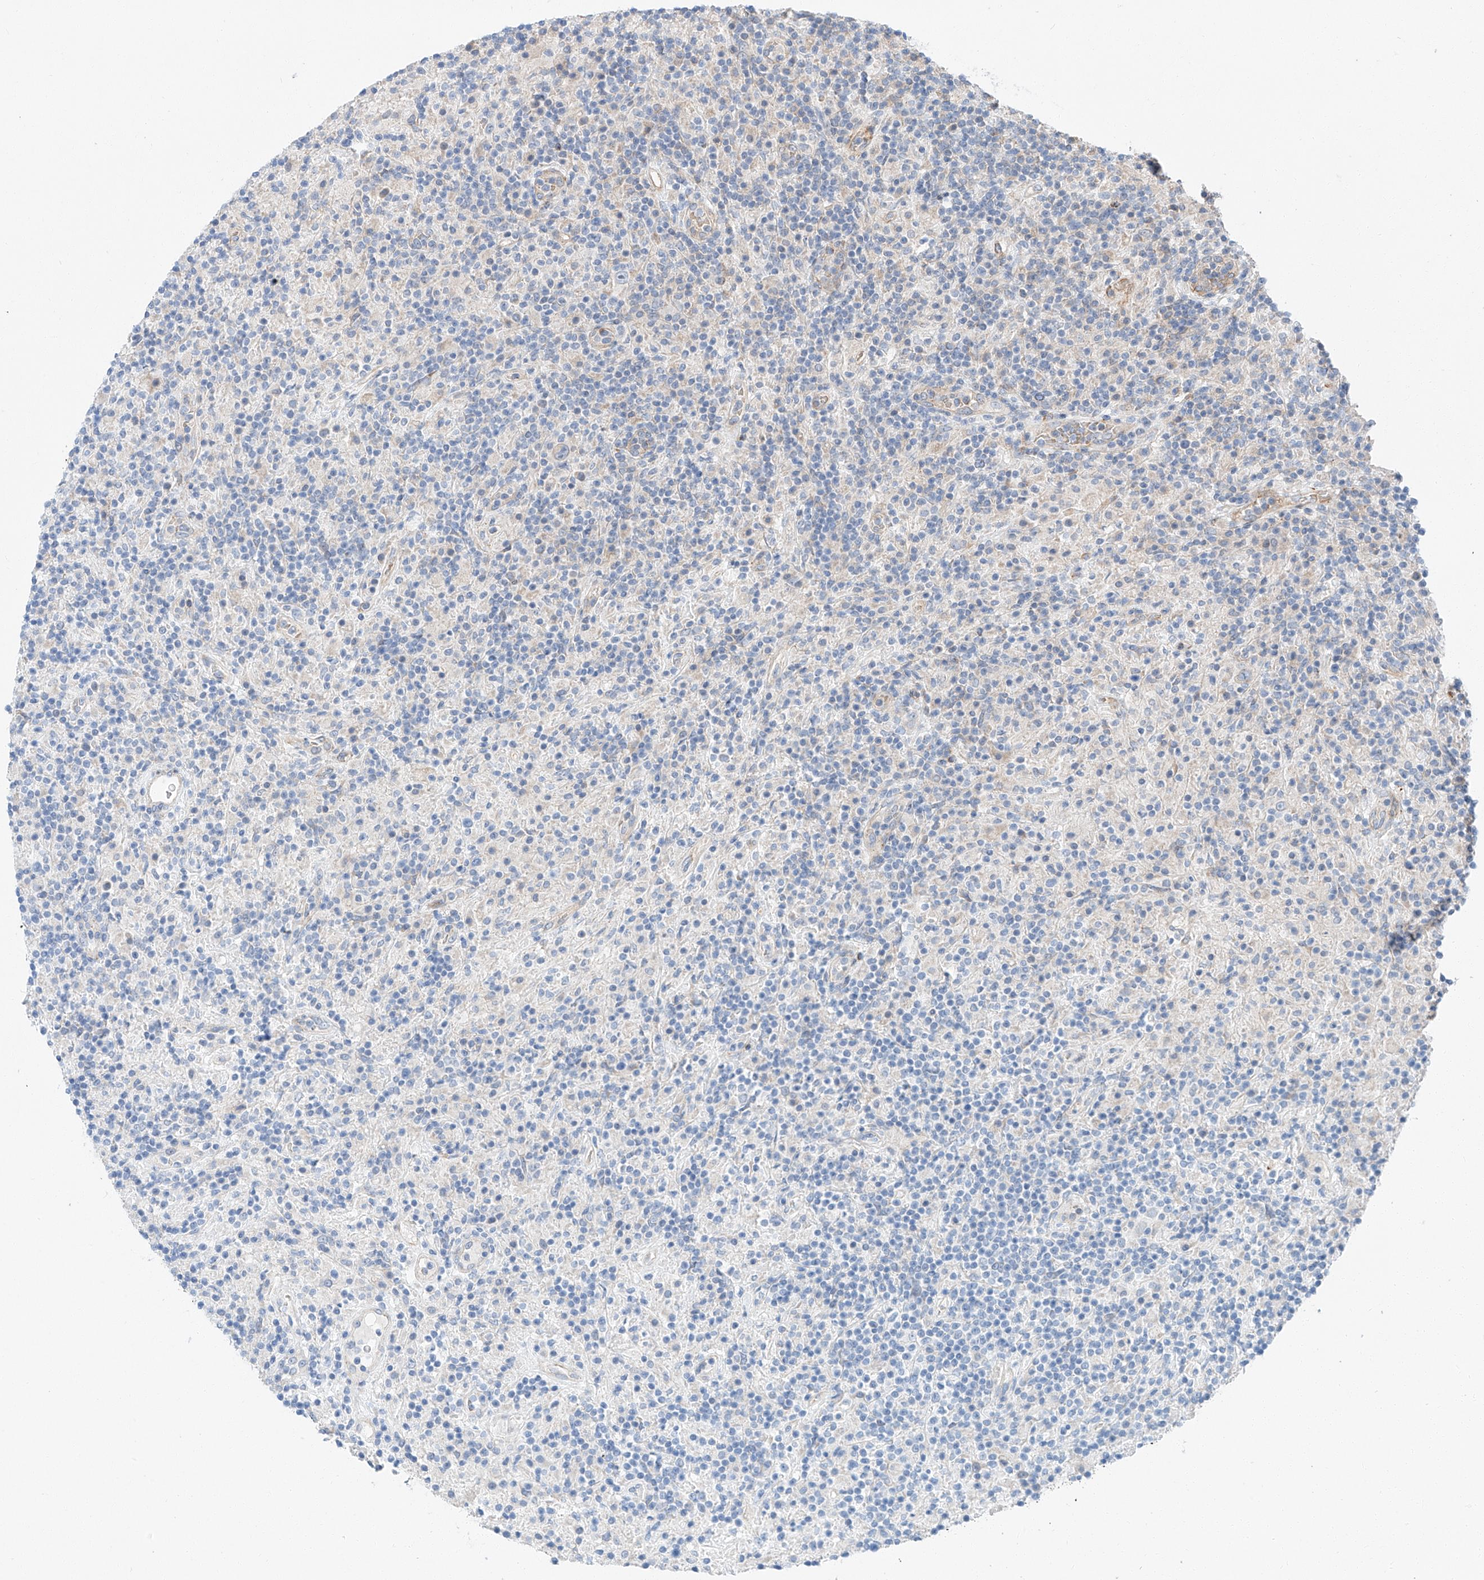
{"staining": {"intensity": "negative", "quantity": "none", "location": "none"}, "tissue": "lymphoma", "cell_type": "Tumor cells", "image_type": "cancer", "snomed": [{"axis": "morphology", "description": "Hodgkin's disease, NOS"}, {"axis": "topography", "description": "Lymph node"}], "caption": "A histopathology image of human lymphoma is negative for staining in tumor cells.", "gene": "MINDY4", "patient": {"sex": "male", "age": 70}}